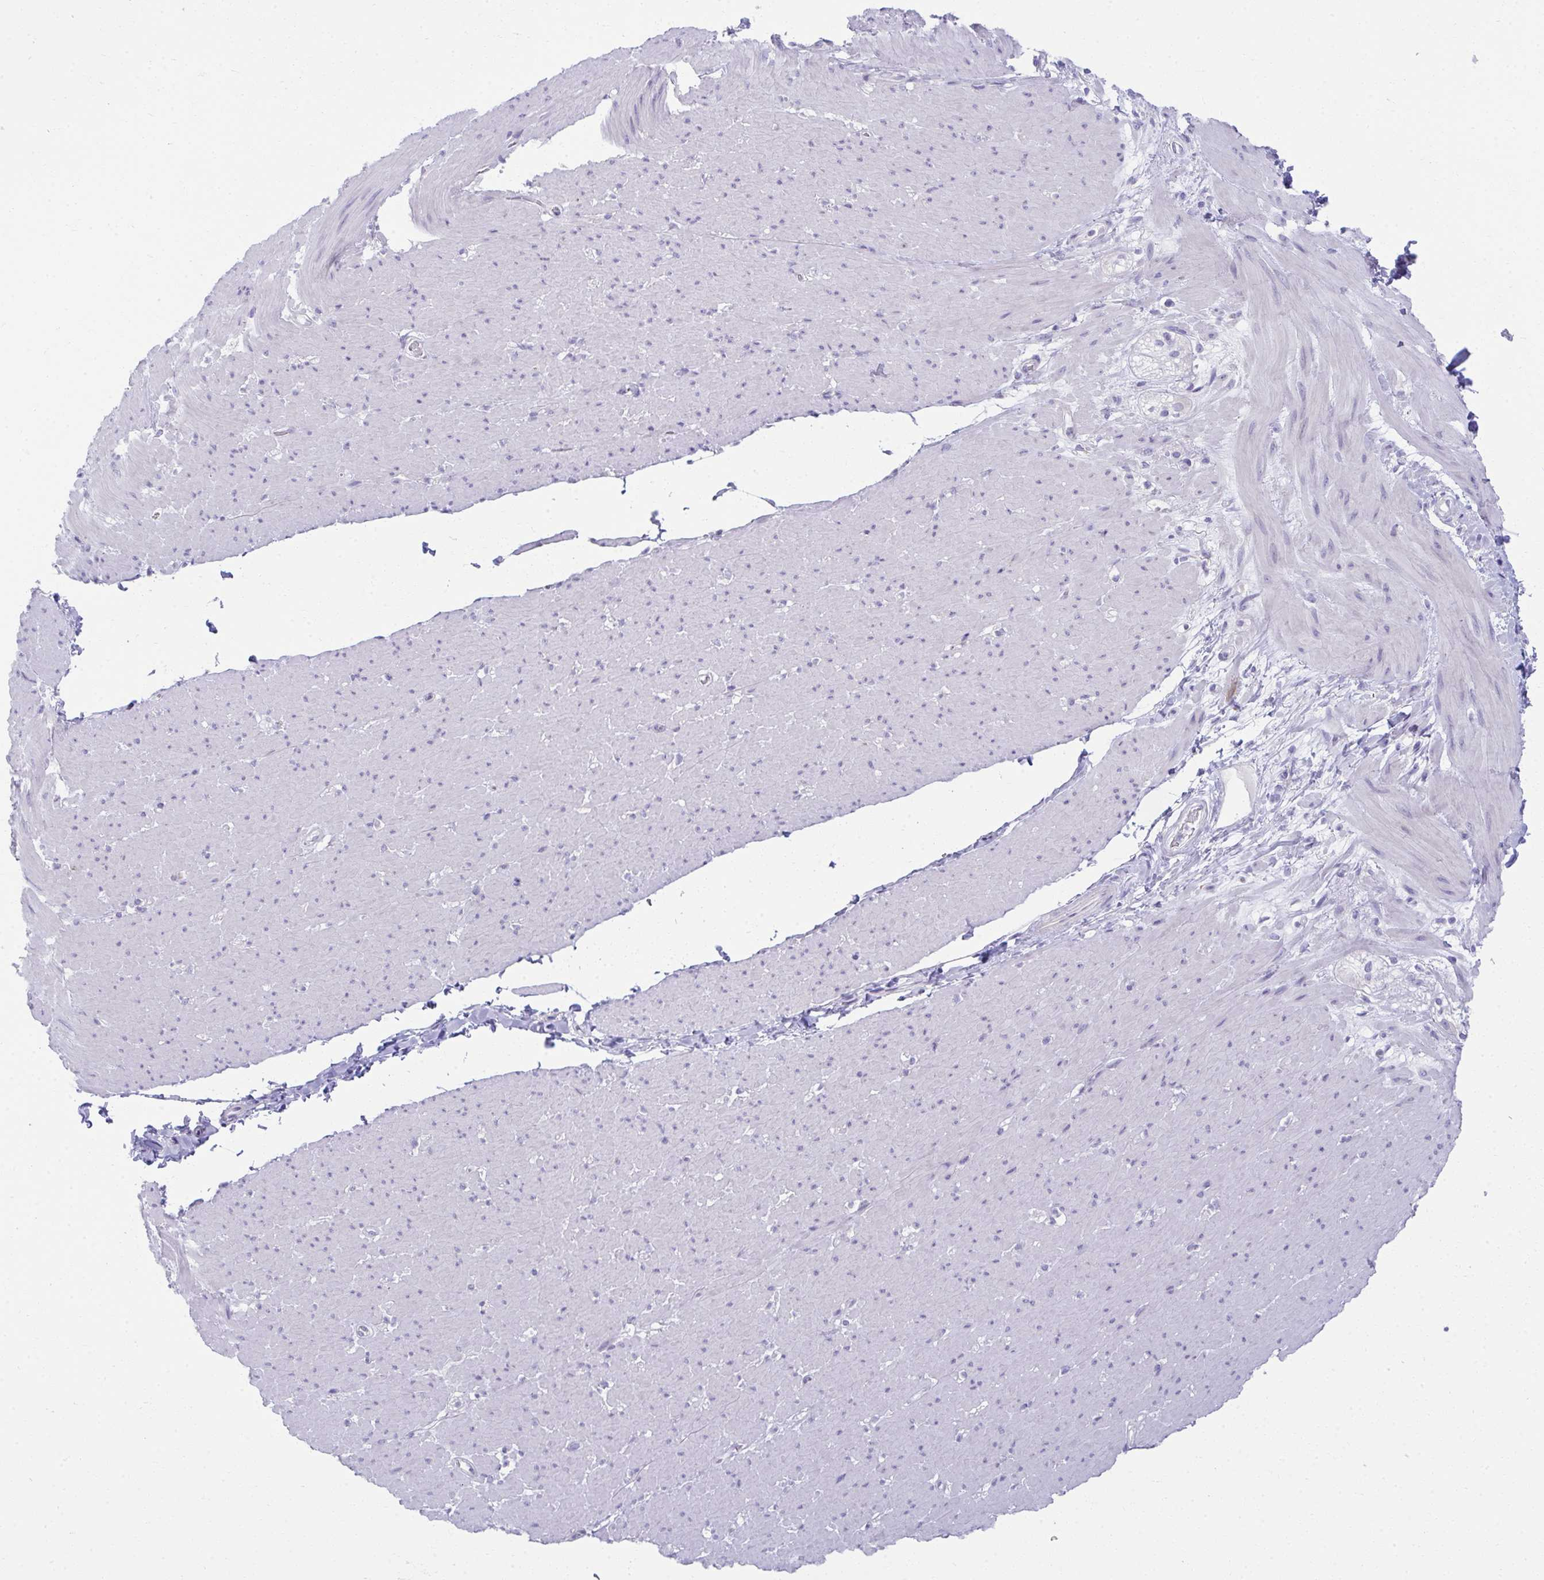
{"staining": {"intensity": "negative", "quantity": "none", "location": "none"}, "tissue": "smooth muscle", "cell_type": "Smooth muscle cells", "image_type": "normal", "snomed": [{"axis": "morphology", "description": "Normal tissue, NOS"}, {"axis": "topography", "description": "Smooth muscle"}, {"axis": "topography", "description": "Rectum"}], "caption": "Normal smooth muscle was stained to show a protein in brown. There is no significant positivity in smooth muscle cells. (DAB immunohistochemistry with hematoxylin counter stain).", "gene": "FASLG", "patient": {"sex": "male", "age": 53}}